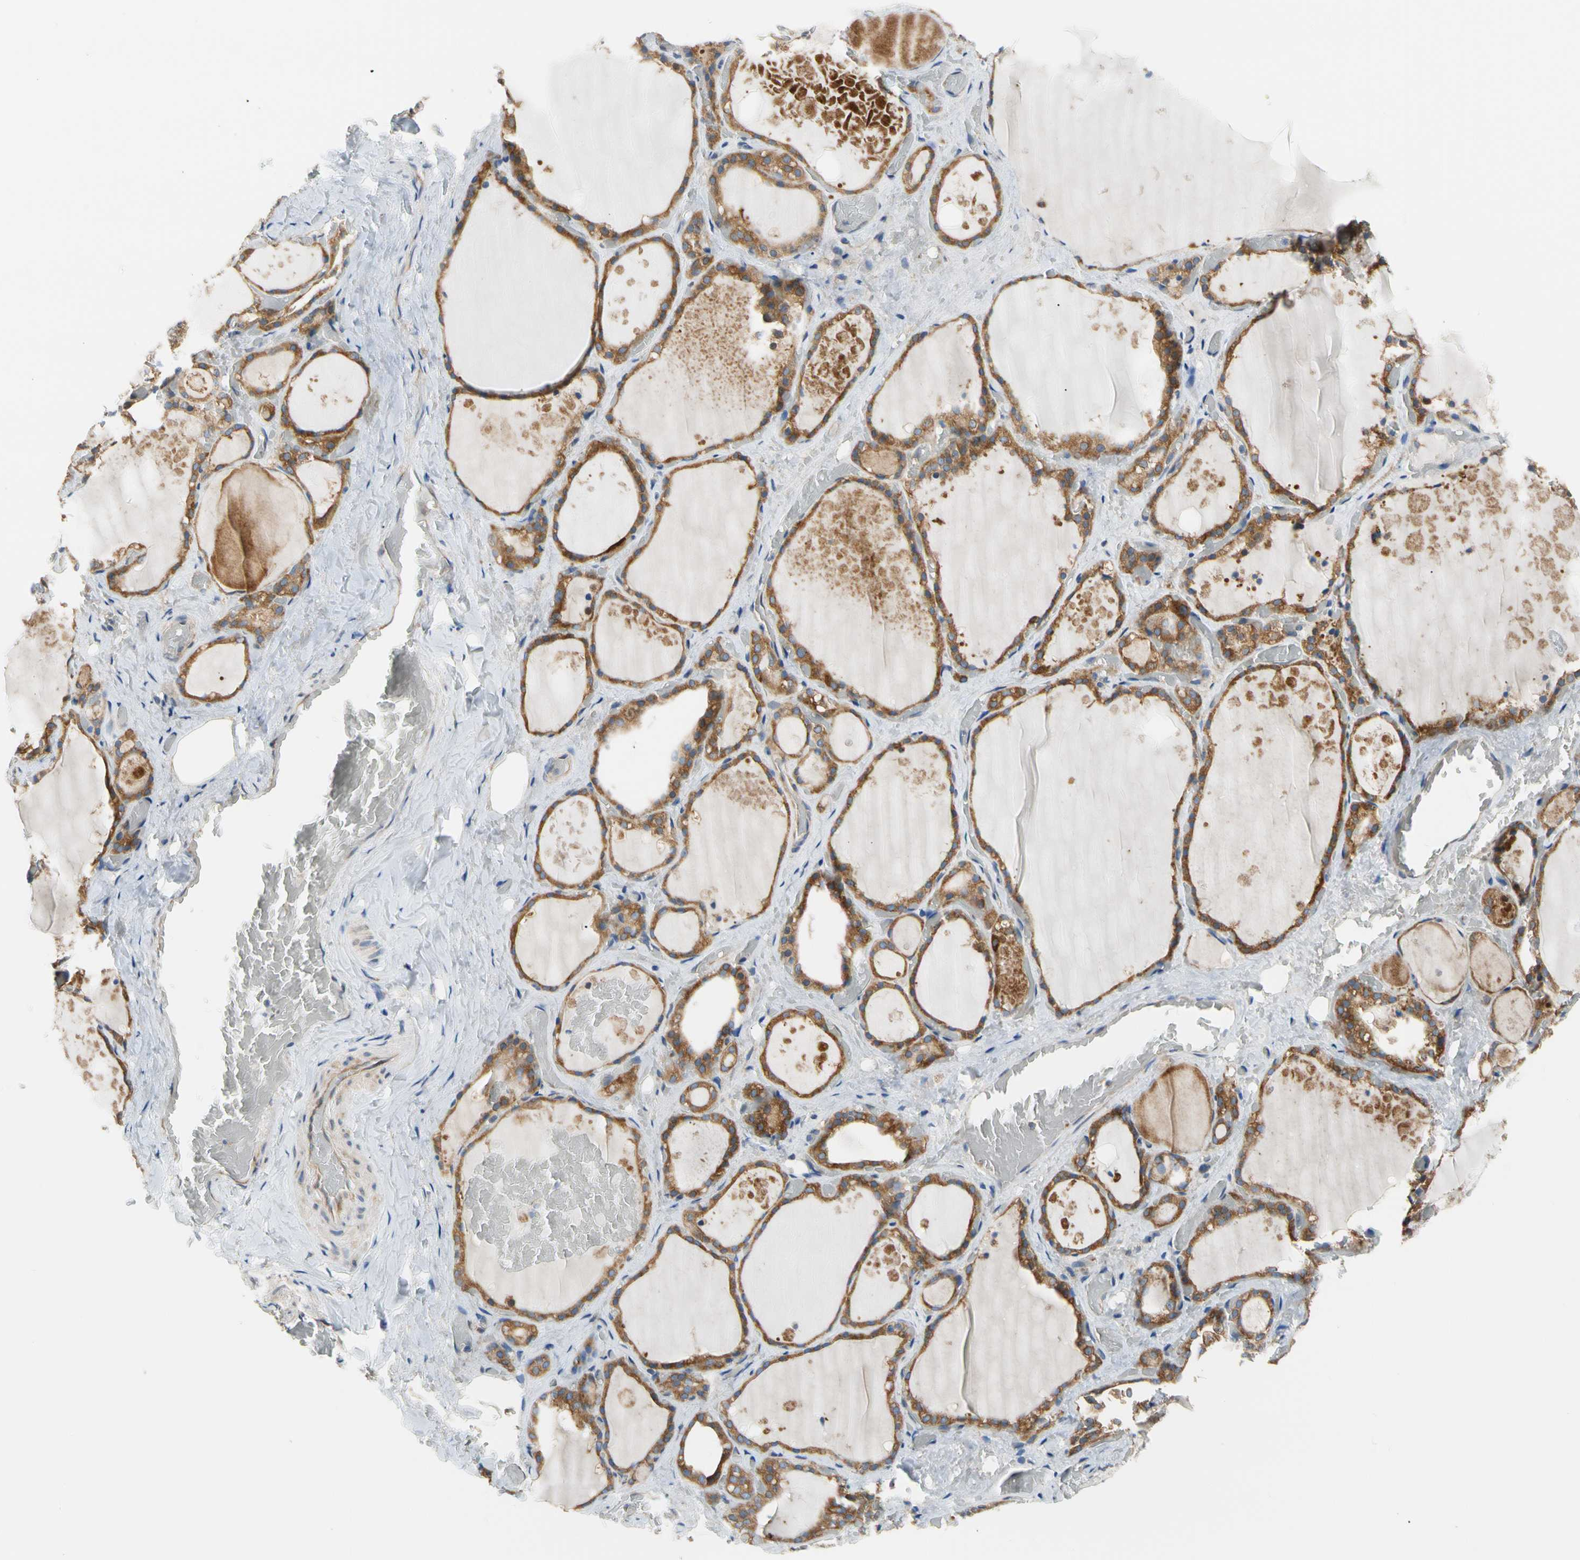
{"staining": {"intensity": "moderate", "quantity": ">75%", "location": "cytoplasmic/membranous"}, "tissue": "thyroid gland", "cell_type": "Glandular cells", "image_type": "normal", "snomed": [{"axis": "morphology", "description": "Normal tissue, NOS"}, {"axis": "topography", "description": "Thyroid gland"}], "caption": "This image demonstrates IHC staining of benign thyroid gland, with medium moderate cytoplasmic/membranous positivity in approximately >75% of glandular cells.", "gene": "GPHN", "patient": {"sex": "male", "age": 61}}